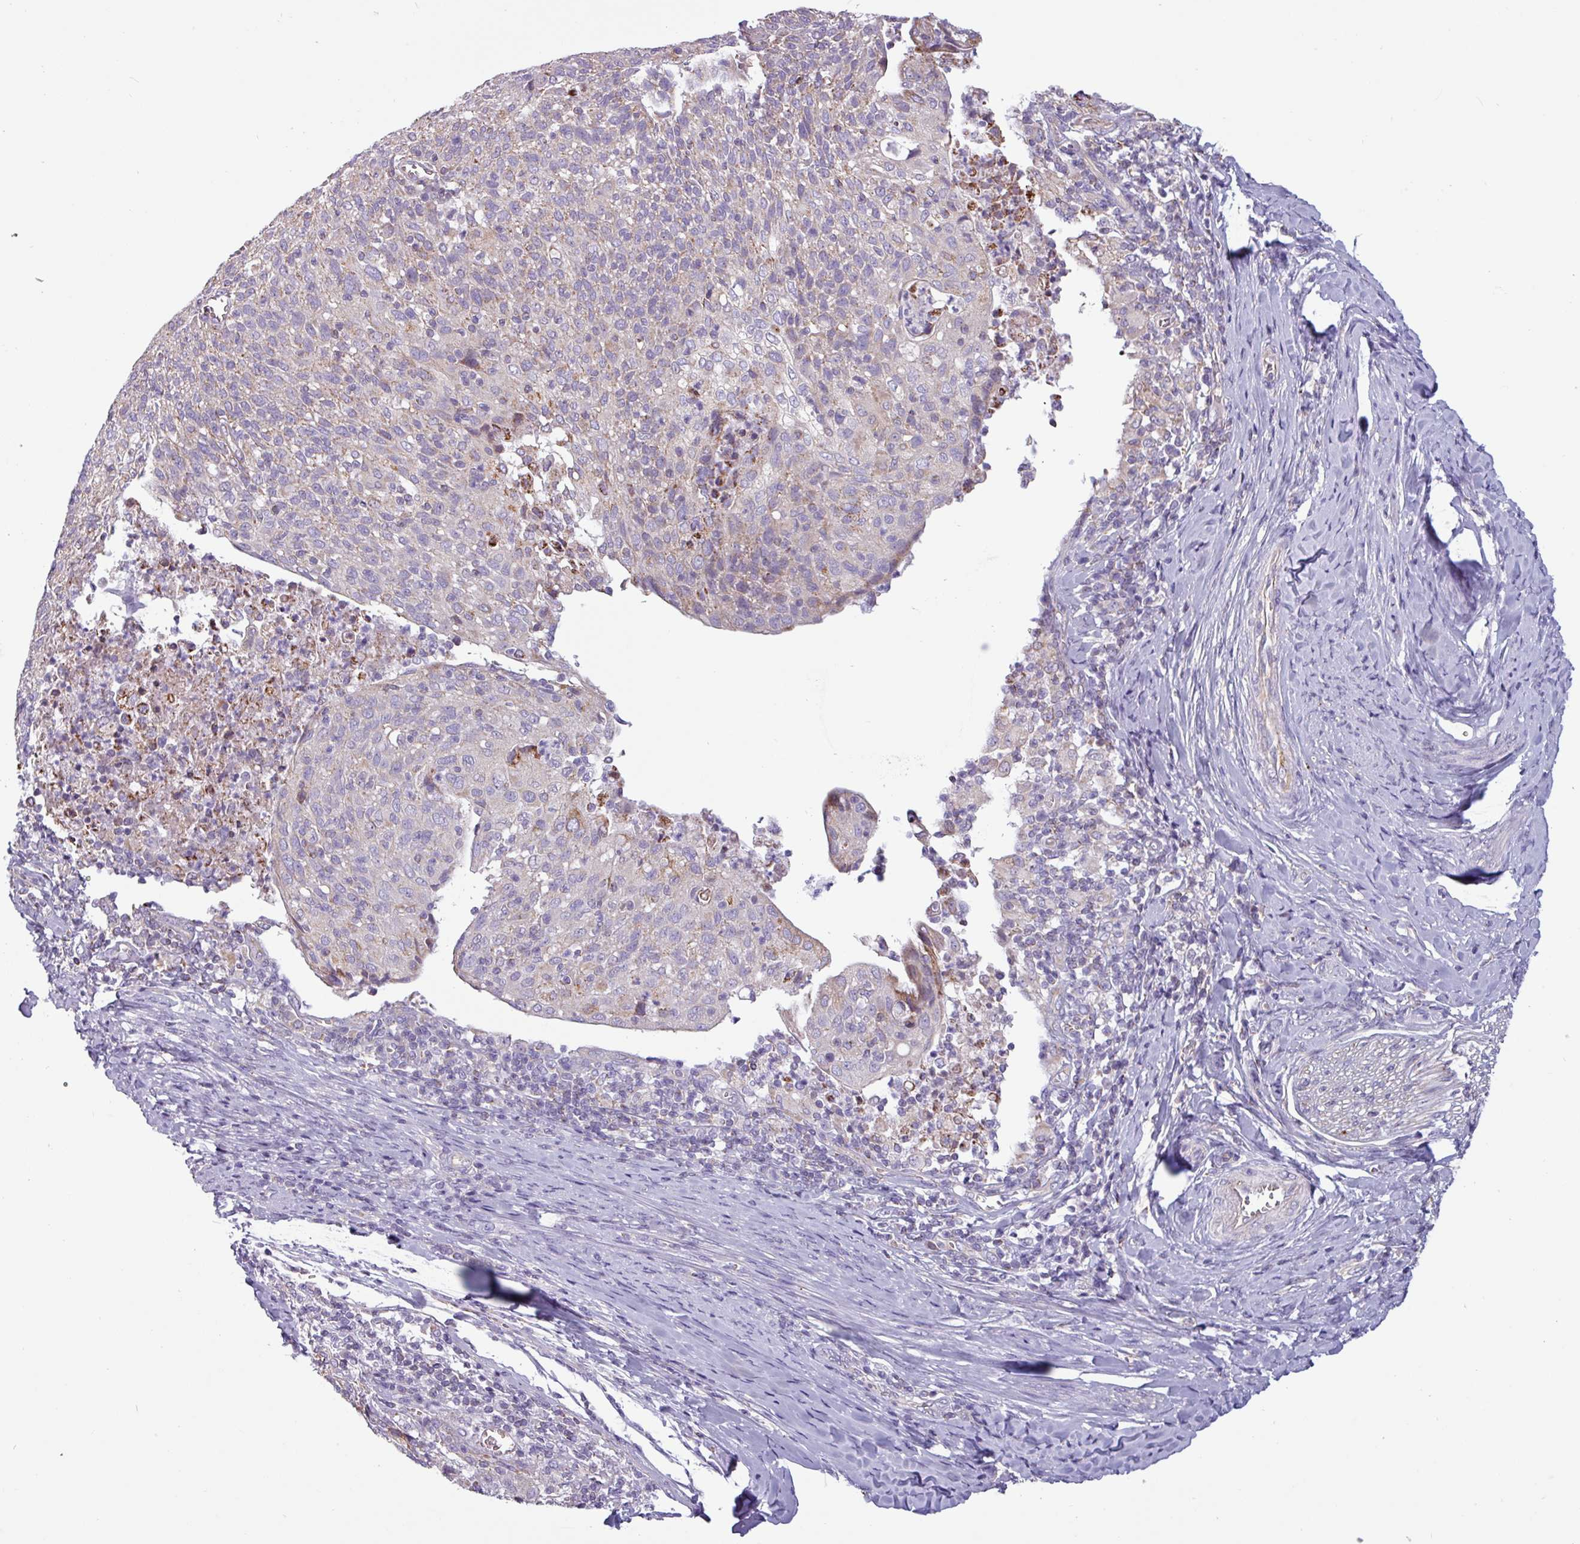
{"staining": {"intensity": "weak", "quantity": "25%-75%", "location": "cytoplasmic/membranous"}, "tissue": "cervical cancer", "cell_type": "Tumor cells", "image_type": "cancer", "snomed": [{"axis": "morphology", "description": "Squamous cell carcinoma, NOS"}, {"axis": "topography", "description": "Cervix"}], "caption": "This is an image of immunohistochemistry staining of cervical cancer (squamous cell carcinoma), which shows weak expression in the cytoplasmic/membranous of tumor cells.", "gene": "CAMK1", "patient": {"sex": "female", "age": 52}}